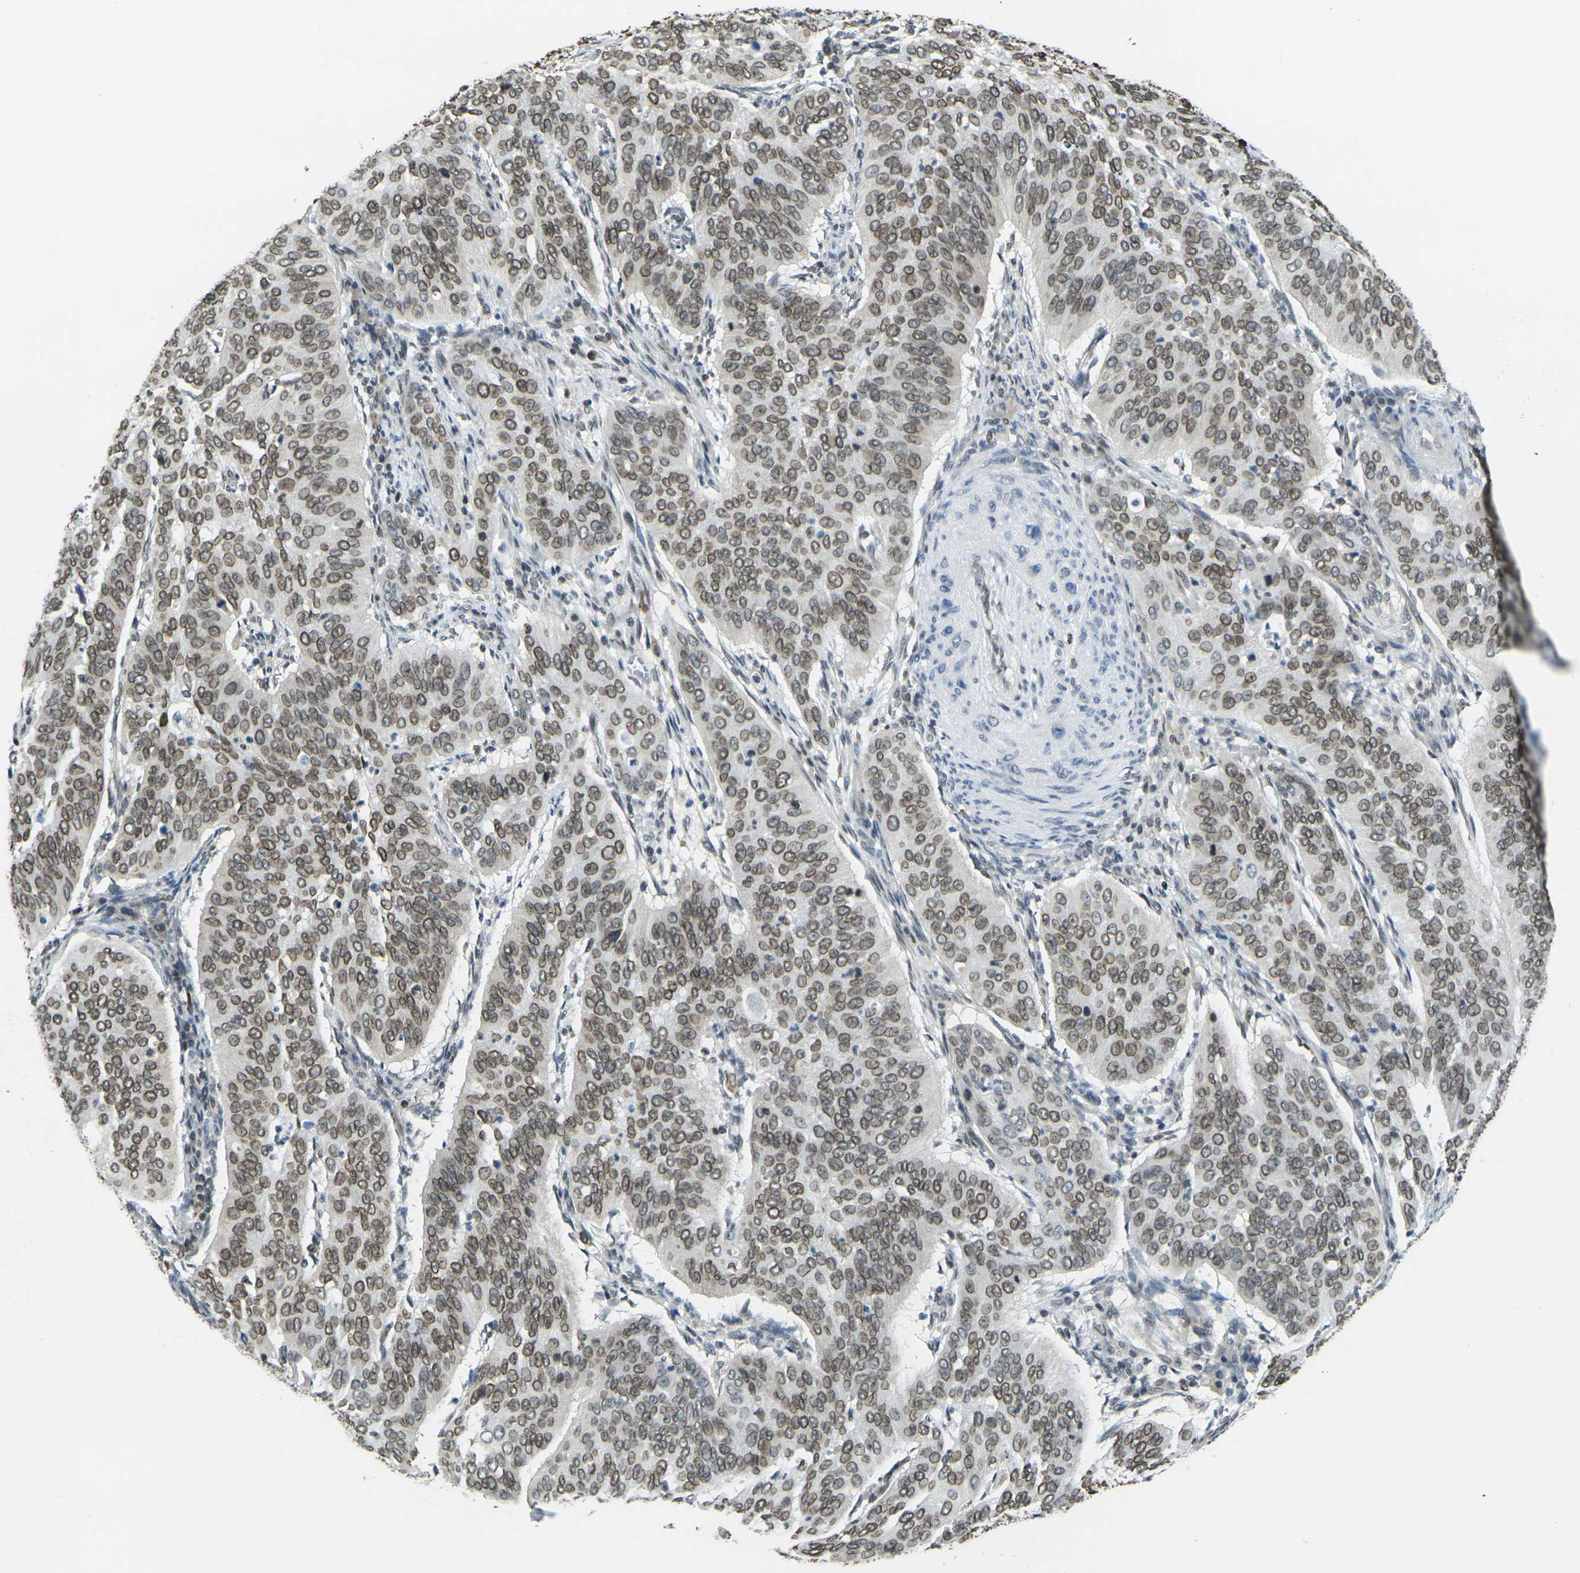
{"staining": {"intensity": "moderate", "quantity": ">75%", "location": "cytoplasmic/membranous,nuclear"}, "tissue": "cervical cancer", "cell_type": "Tumor cells", "image_type": "cancer", "snomed": [{"axis": "morphology", "description": "Normal tissue, NOS"}, {"axis": "morphology", "description": "Squamous cell carcinoma, NOS"}, {"axis": "topography", "description": "Cervix"}], "caption": "Moderate cytoplasmic/membranous and nuclear staining is seen in approximately >75% of tumor cells in cervical squamous cell carcinoma.", "gene": "BRDT", "patient": {"sex": "female", "age": 39}}